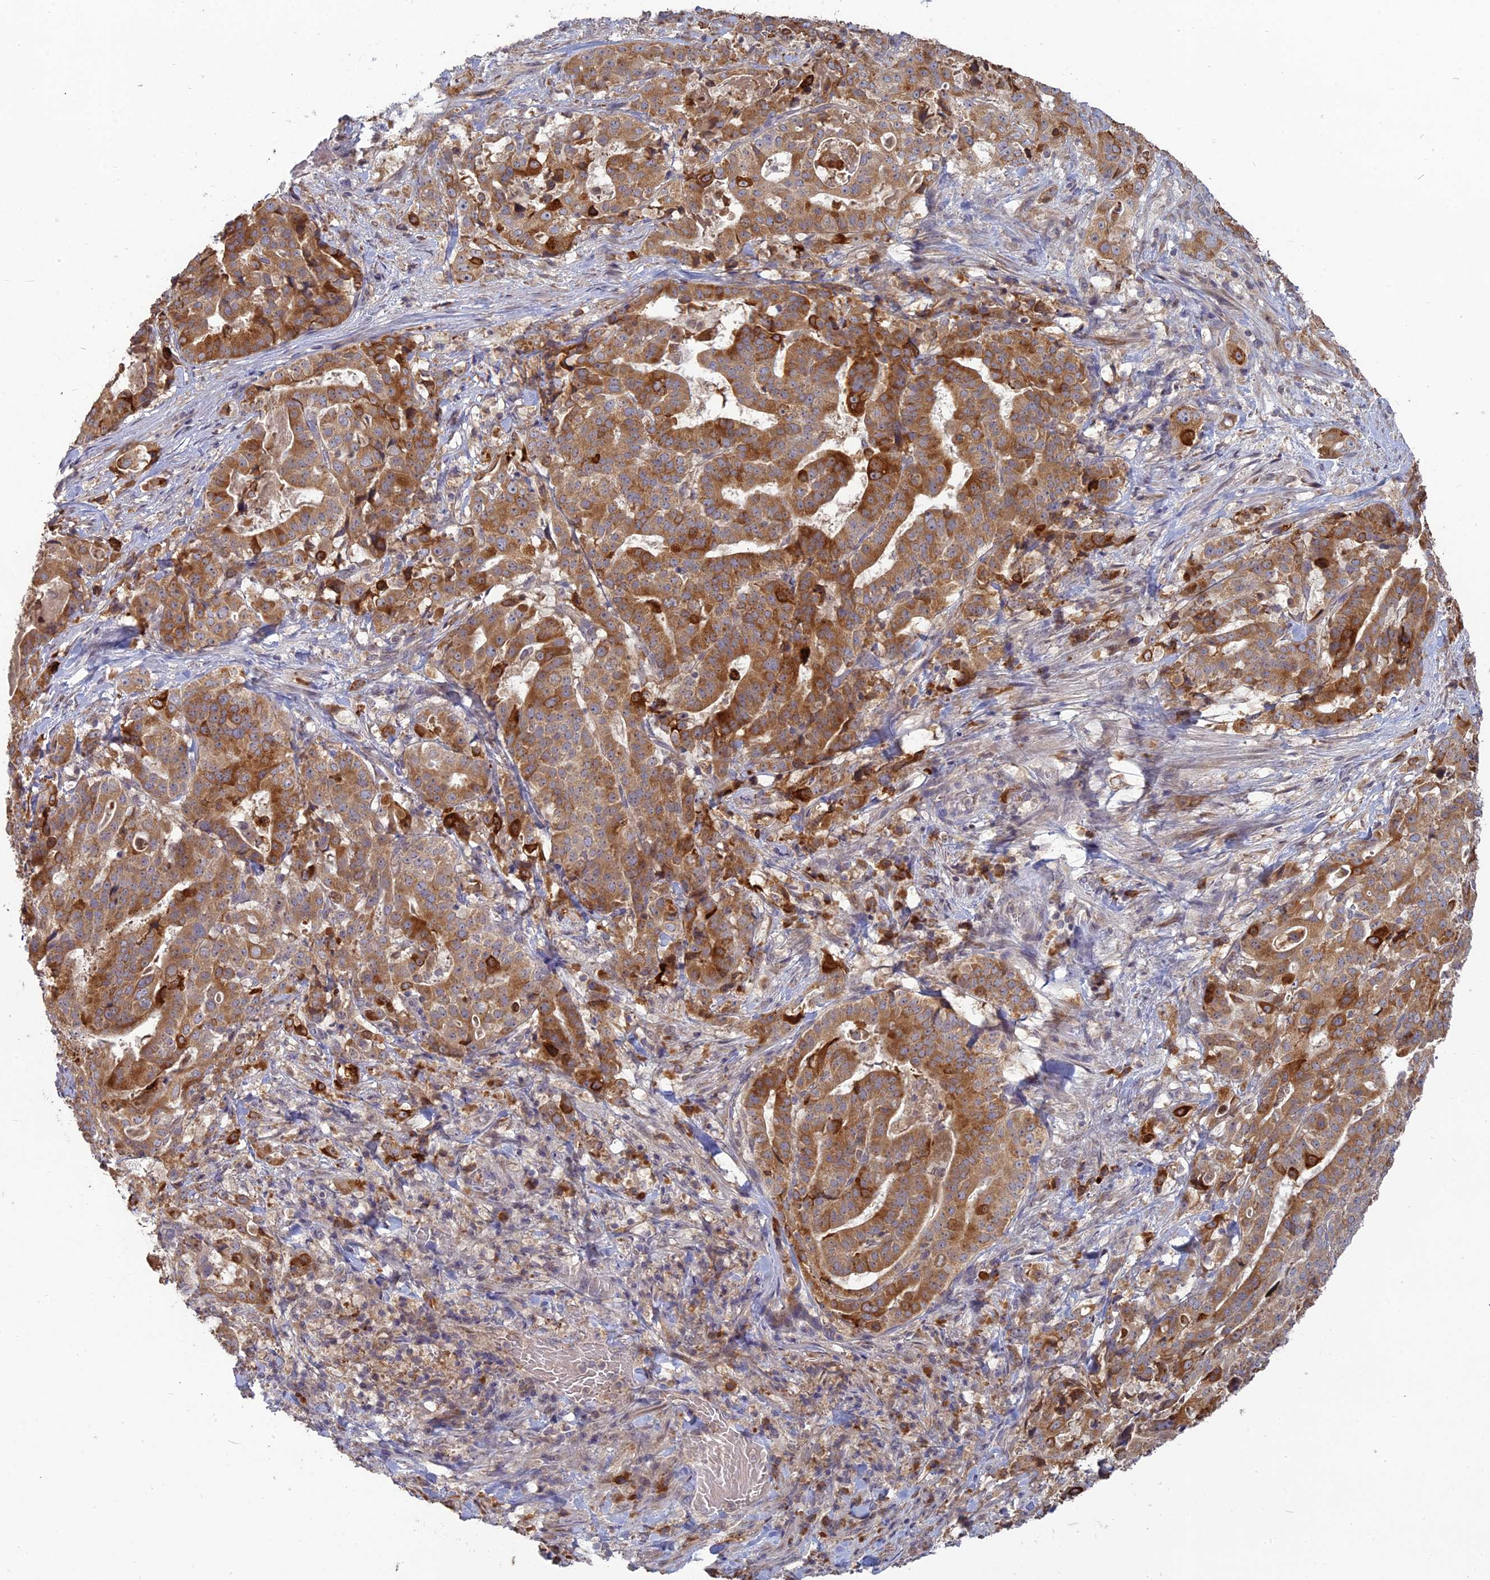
{"staining": {"intensity": "moderate", "quantity": ">75%", "location": "cytoplasmic/membranous"}, "tissue": "stomach cancer", "cell_type": "Tumor cells", "image_type": "cancer", "snomed": [{"axis": "morphology", "description": "Adenocarcinoma, NOS"}, {"axis": "topography", "description": "Stomach"}], "caption": "This photomicrograph shows IHC staining of stomach adenocarcinoma, with medium moderate cytoplasmic/membranous staining in approximately >75% of tumor cells.", "gene": "TMEM208", "patient": {"sex": "male", "age": 48}}